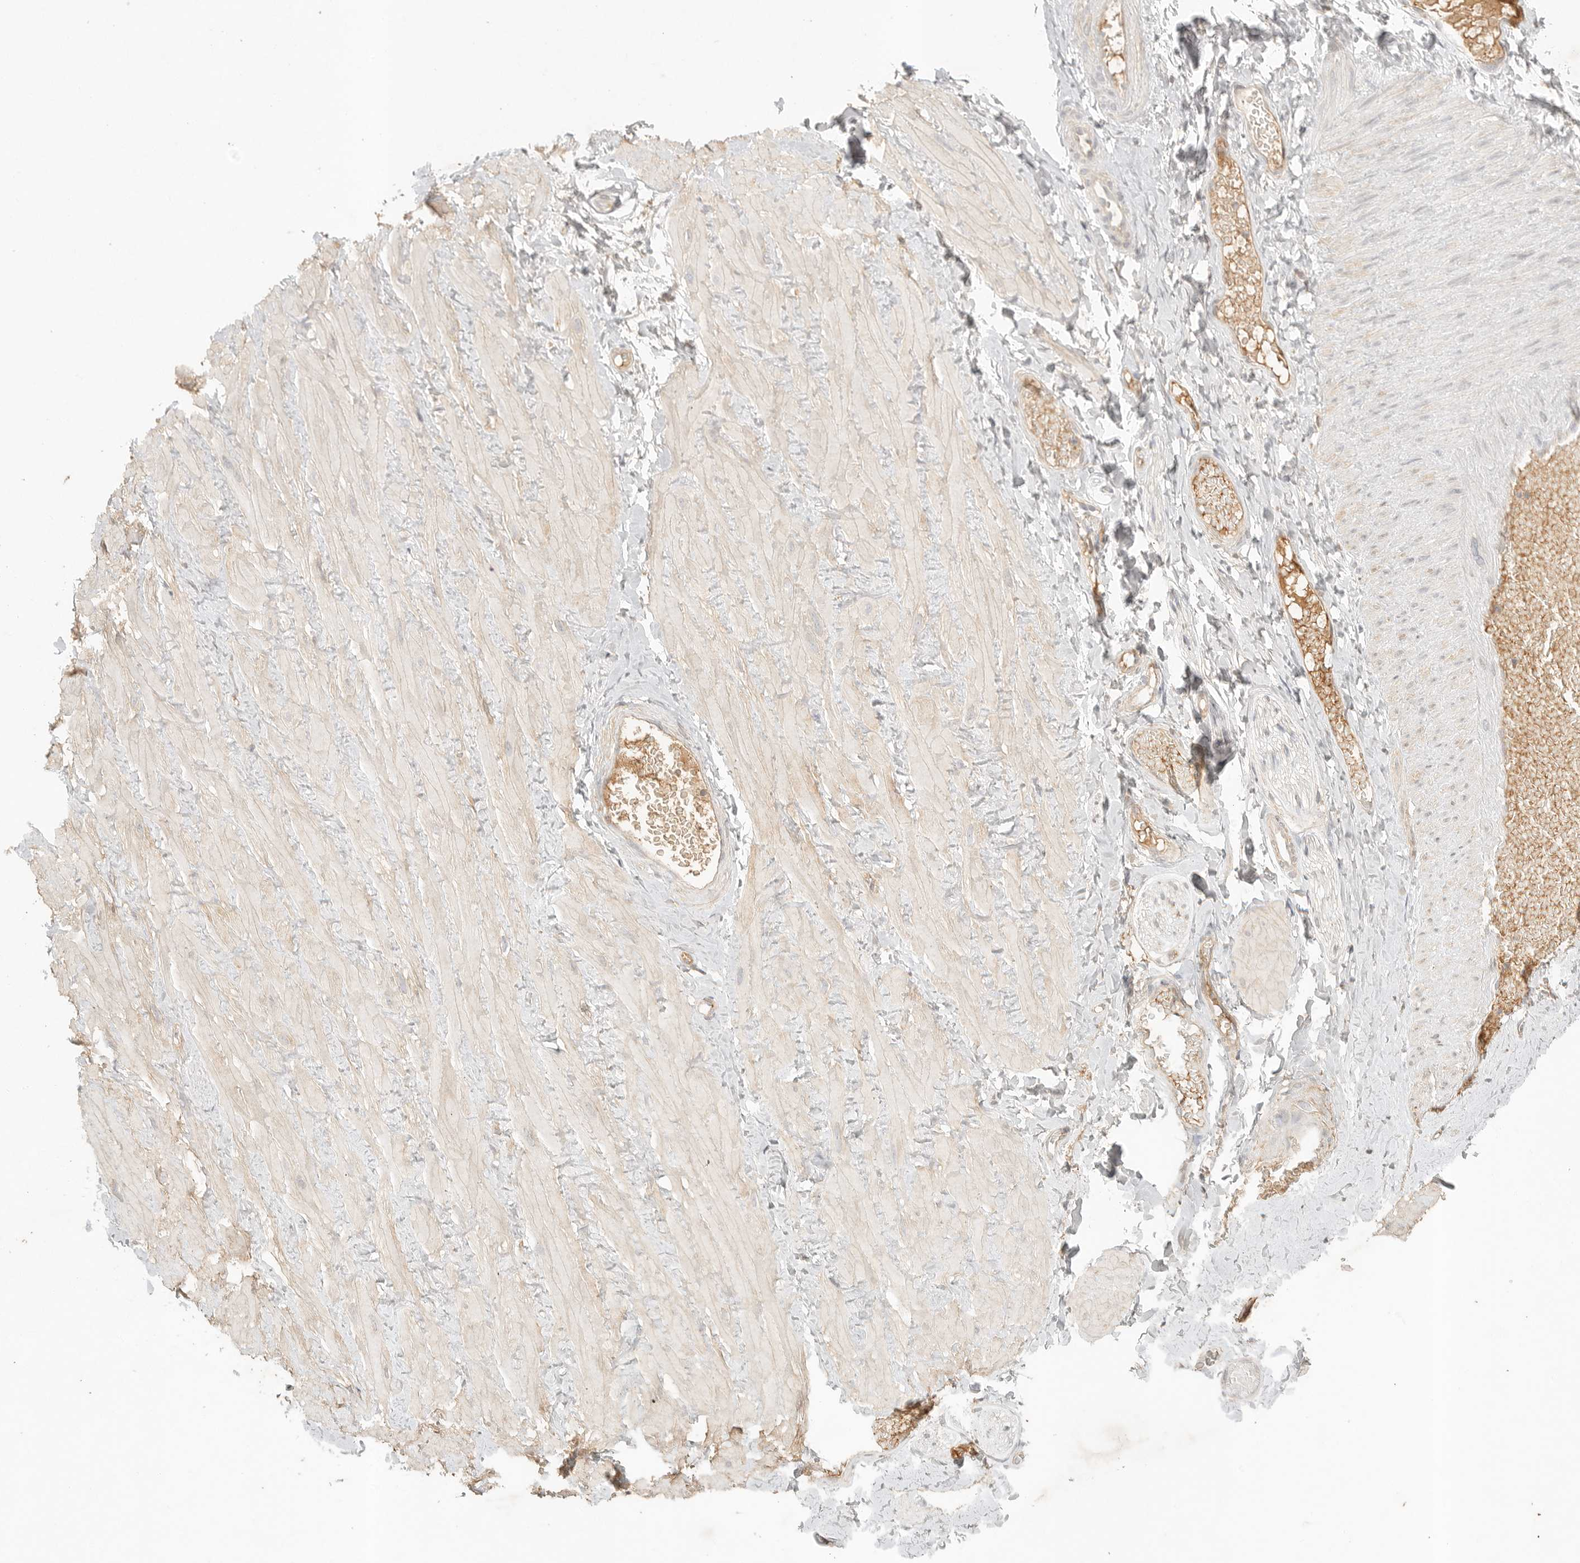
{"staining": {"intensity": "weak", "quantity": ">75%", "location": "cytoplasmic/membranous"}, "tissue": "adipose tissue", "cell_type": "Adipocytes", "image_type": "normal", "snomed": [{"axis": "morphology", "description": "Normal tissue, NOS"}, {"axis": "topography", "description": "Adipose tissue"}, {"axis": "topography", "description": "Vascular tissue"}, {"axis": "topography", "description": "Peripheral nerve tissue"}], "caption": "This is a photomicrograph of IHC staining of normal adipose tissue, which shows weak positivity in the cytoplasmic/membranous of adipocytes.", "gene": "SLC25A36", "patient": {"sex": "male", "age": 25}}